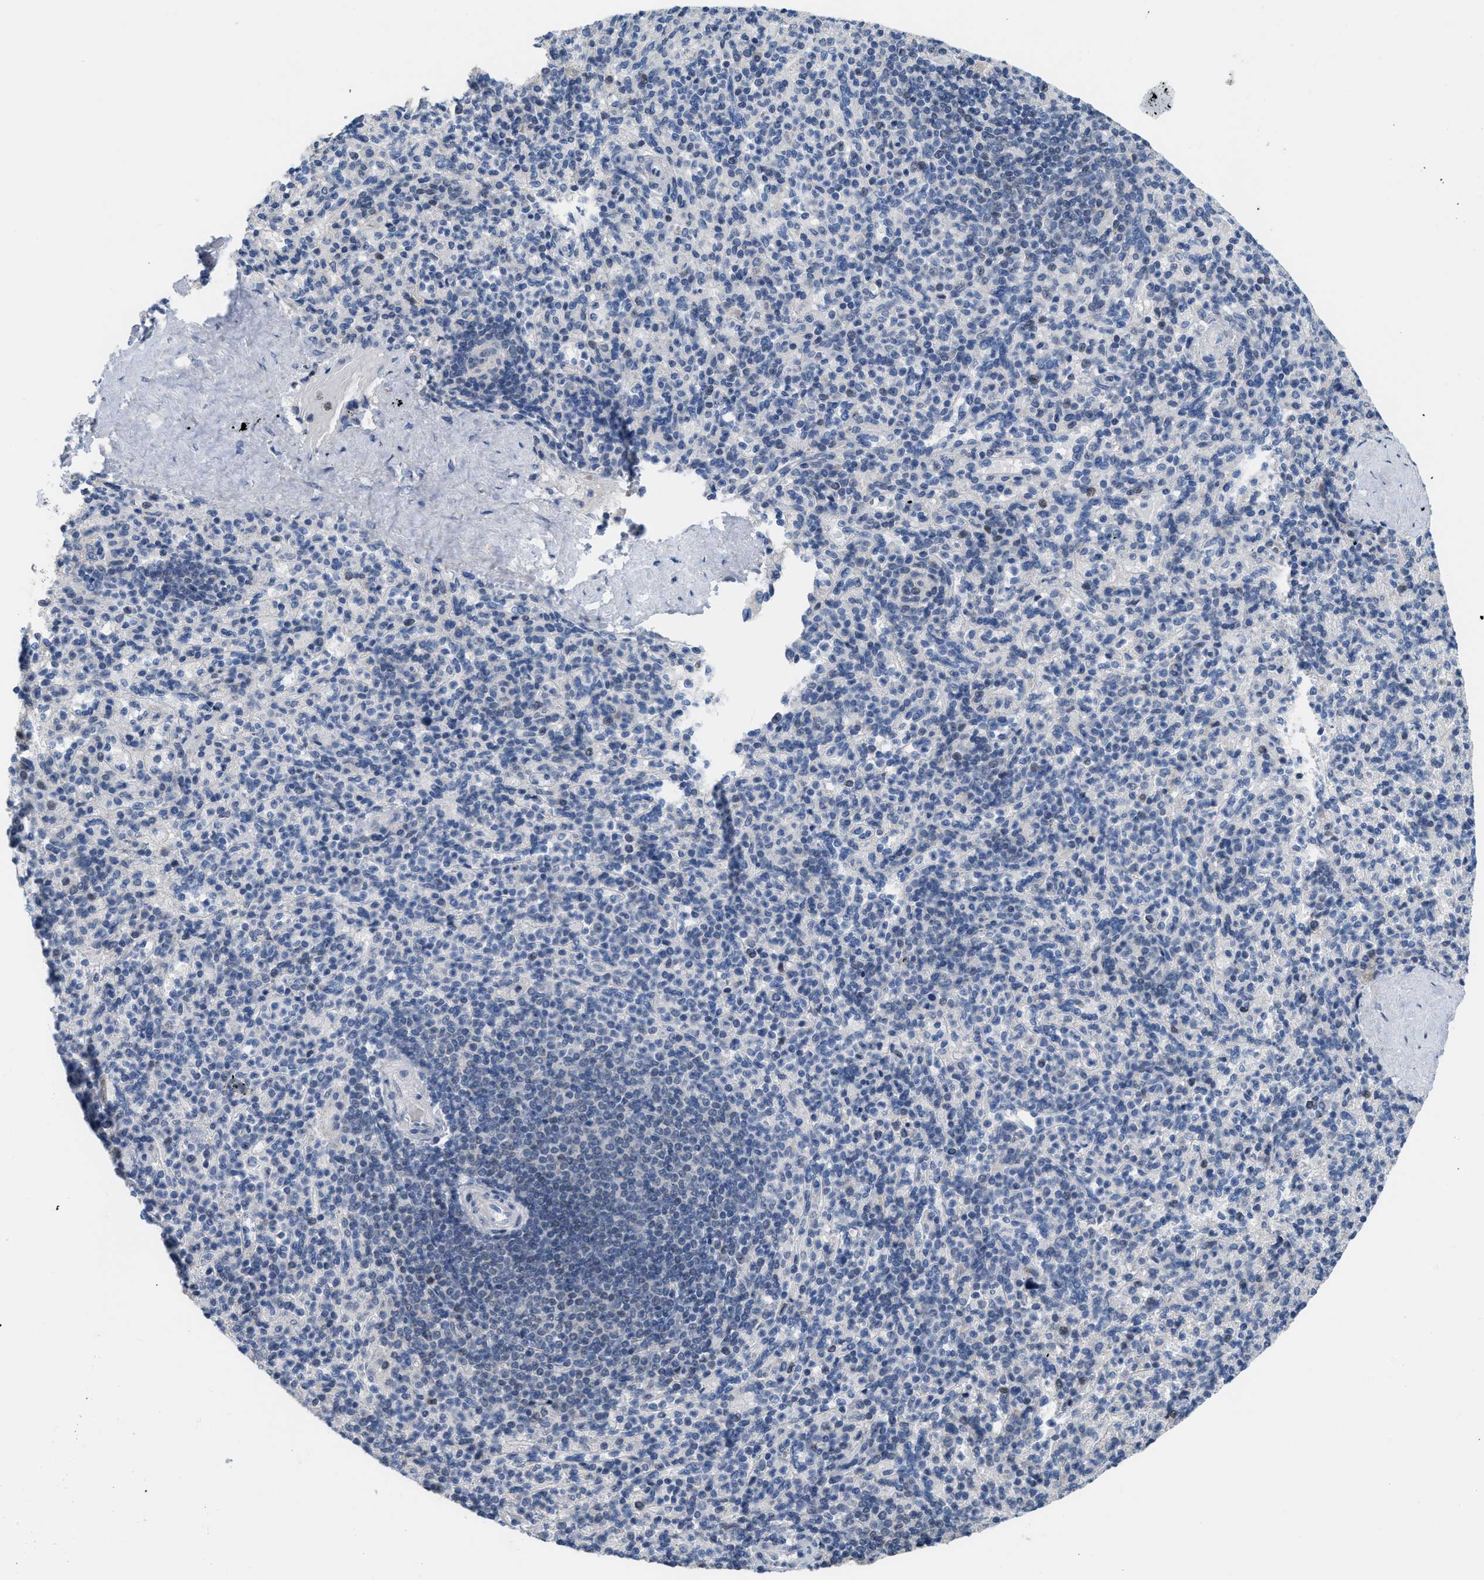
{"staining": {"intensity": "negative", "quantity": "none", "location": "none"}, "tissue": "spleen", "cell_type": "Cells in red pulp", "image_type": "normal", "snomed": [{"axis": "morphology", "description": "Normal tissue, NOS"}, {"axis": "topography", "description": "Spleen"}], "caption": "Unremarkable spleen was stained to show a protein in brown. There is no significant positivity in cells in red pulp. The staining is performed using DAB brown chromogen with nuclei counter-stained in using hematoxylin.", "gene": "SETDB1", "patient": {"sex": "male", "age": 36}}